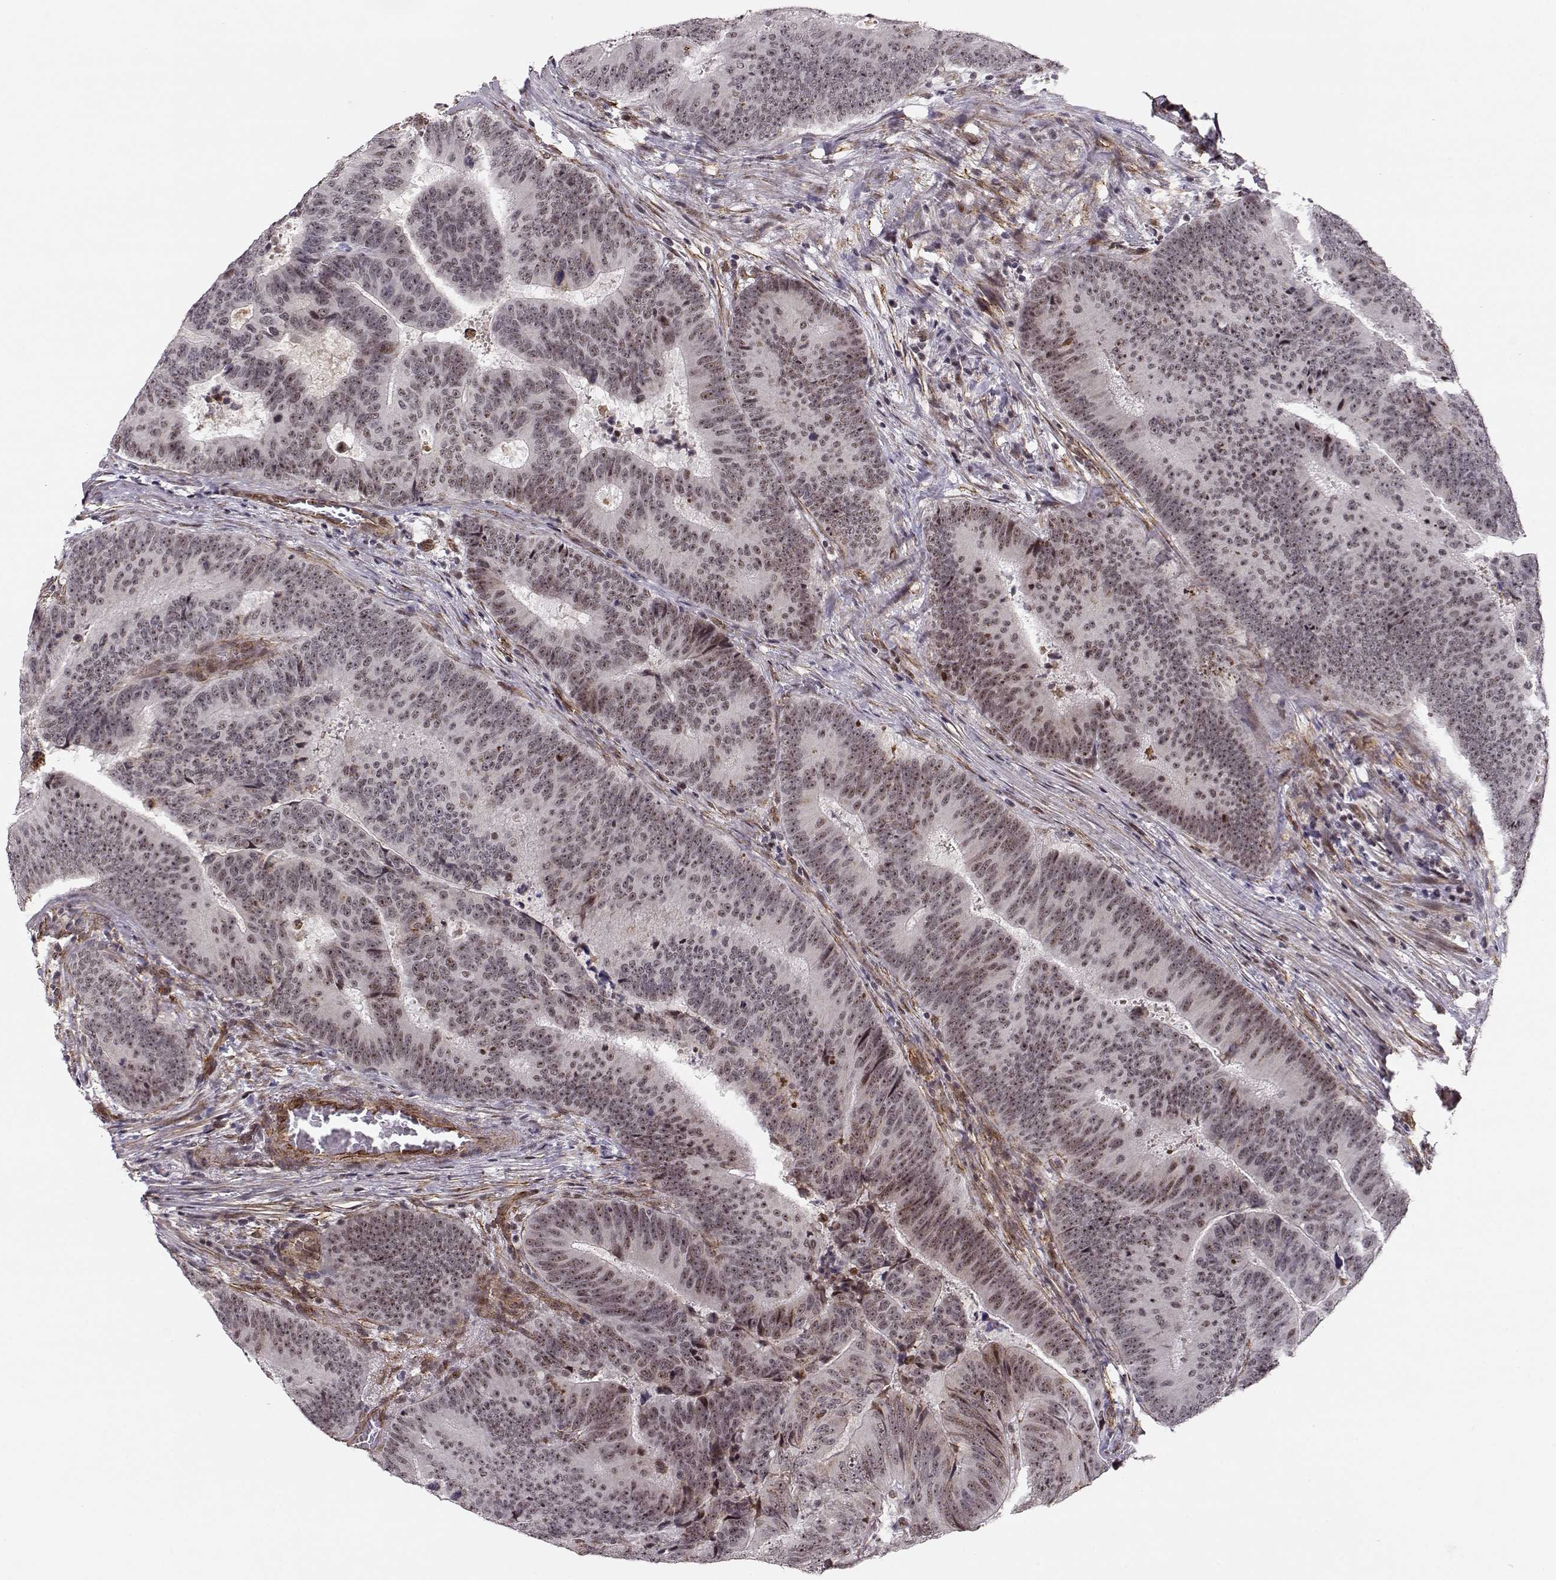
{"staining": {"intensity": "moderate", "quantity": "25%-75%", "location": "nuclear"}, "tissue": "colorectal cancer", "cell_type": "Tumor cells", "image_type": "cancer", "snomed": [{"axis": "morphology", "description": "Adenocarcinoma, NOS"}, {"axis": "topography", "description": "Colon"}], "caption": "Colorectal cancer (adenocarcinoma) stained with DAB (3,3'-diaminobenzidine) immunohistochemistry reveals medium levels of moderate nuclear staining in about 25%-75% of tumor cells. (IHC, brightfield microscopy, high magnification).", "gene": "CIR1", "patient": {"sex": "female", "age": 82}}